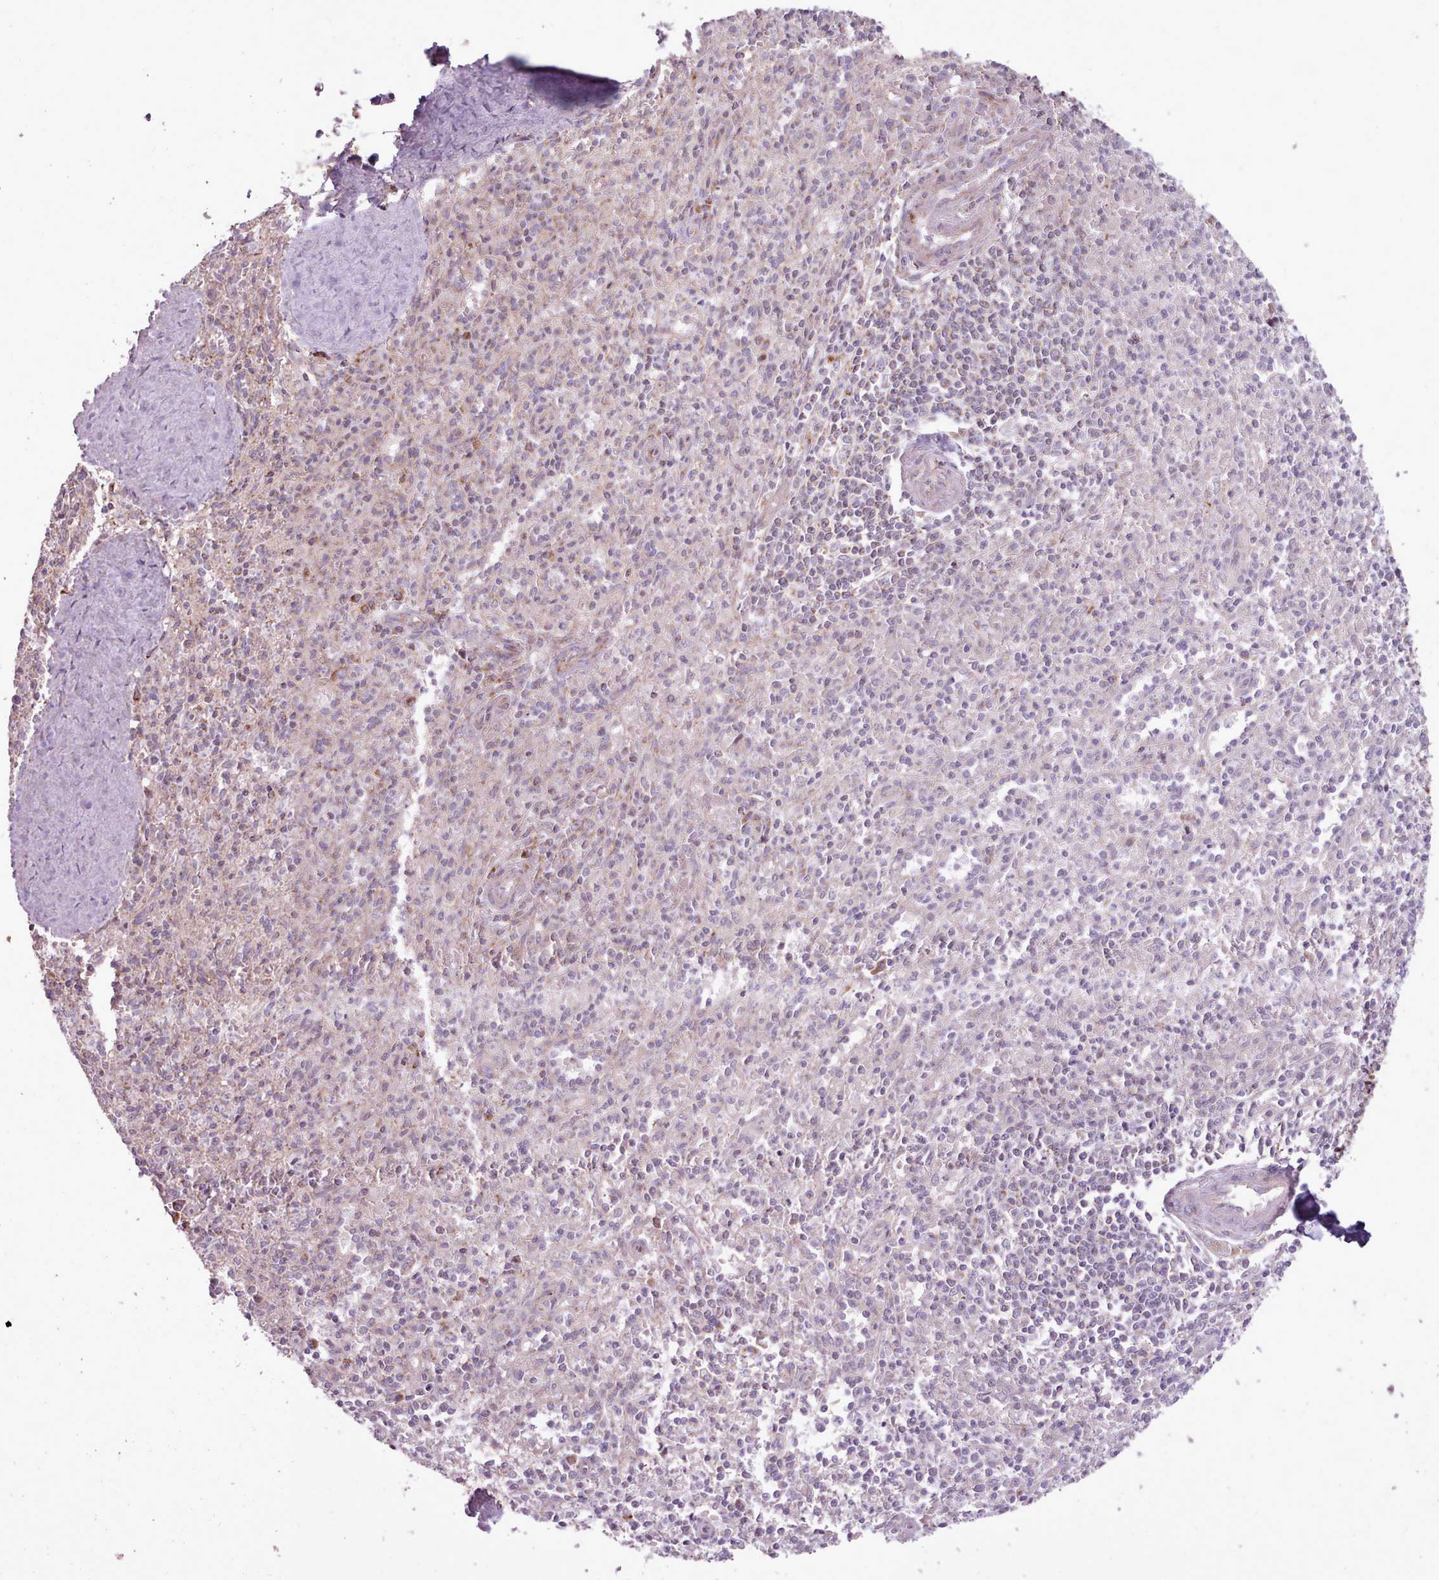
{"staining": {"intensity": "moderate", "quantity": "<25%", "location": "cytoplasmic/membranous"}, "tissue": "spleen", "cell_type": "Cells in red pulp", "image_type": "normal", "snomed": [{"axis": "morphology", "description": "Normal tissue, NOS"}, {"axis": "topography", "description": "Spleen"}], "caption": "Immunohistochemistry (IHC) staining of unremarkable spleen, which displays low levels of moderate cytoplasmic/membranous positivity in about <25% of cells in red pulp indicating moderate cytoplasmic/membranous protein staining. The staining was performed using DAB (3,3'-diaminobenzidine) (brown) for protein detection and nuclei were counterstained in hematoxylin (blue).", "gene": "LIN7C", "patient": {"sex": "female", "age": 70}}